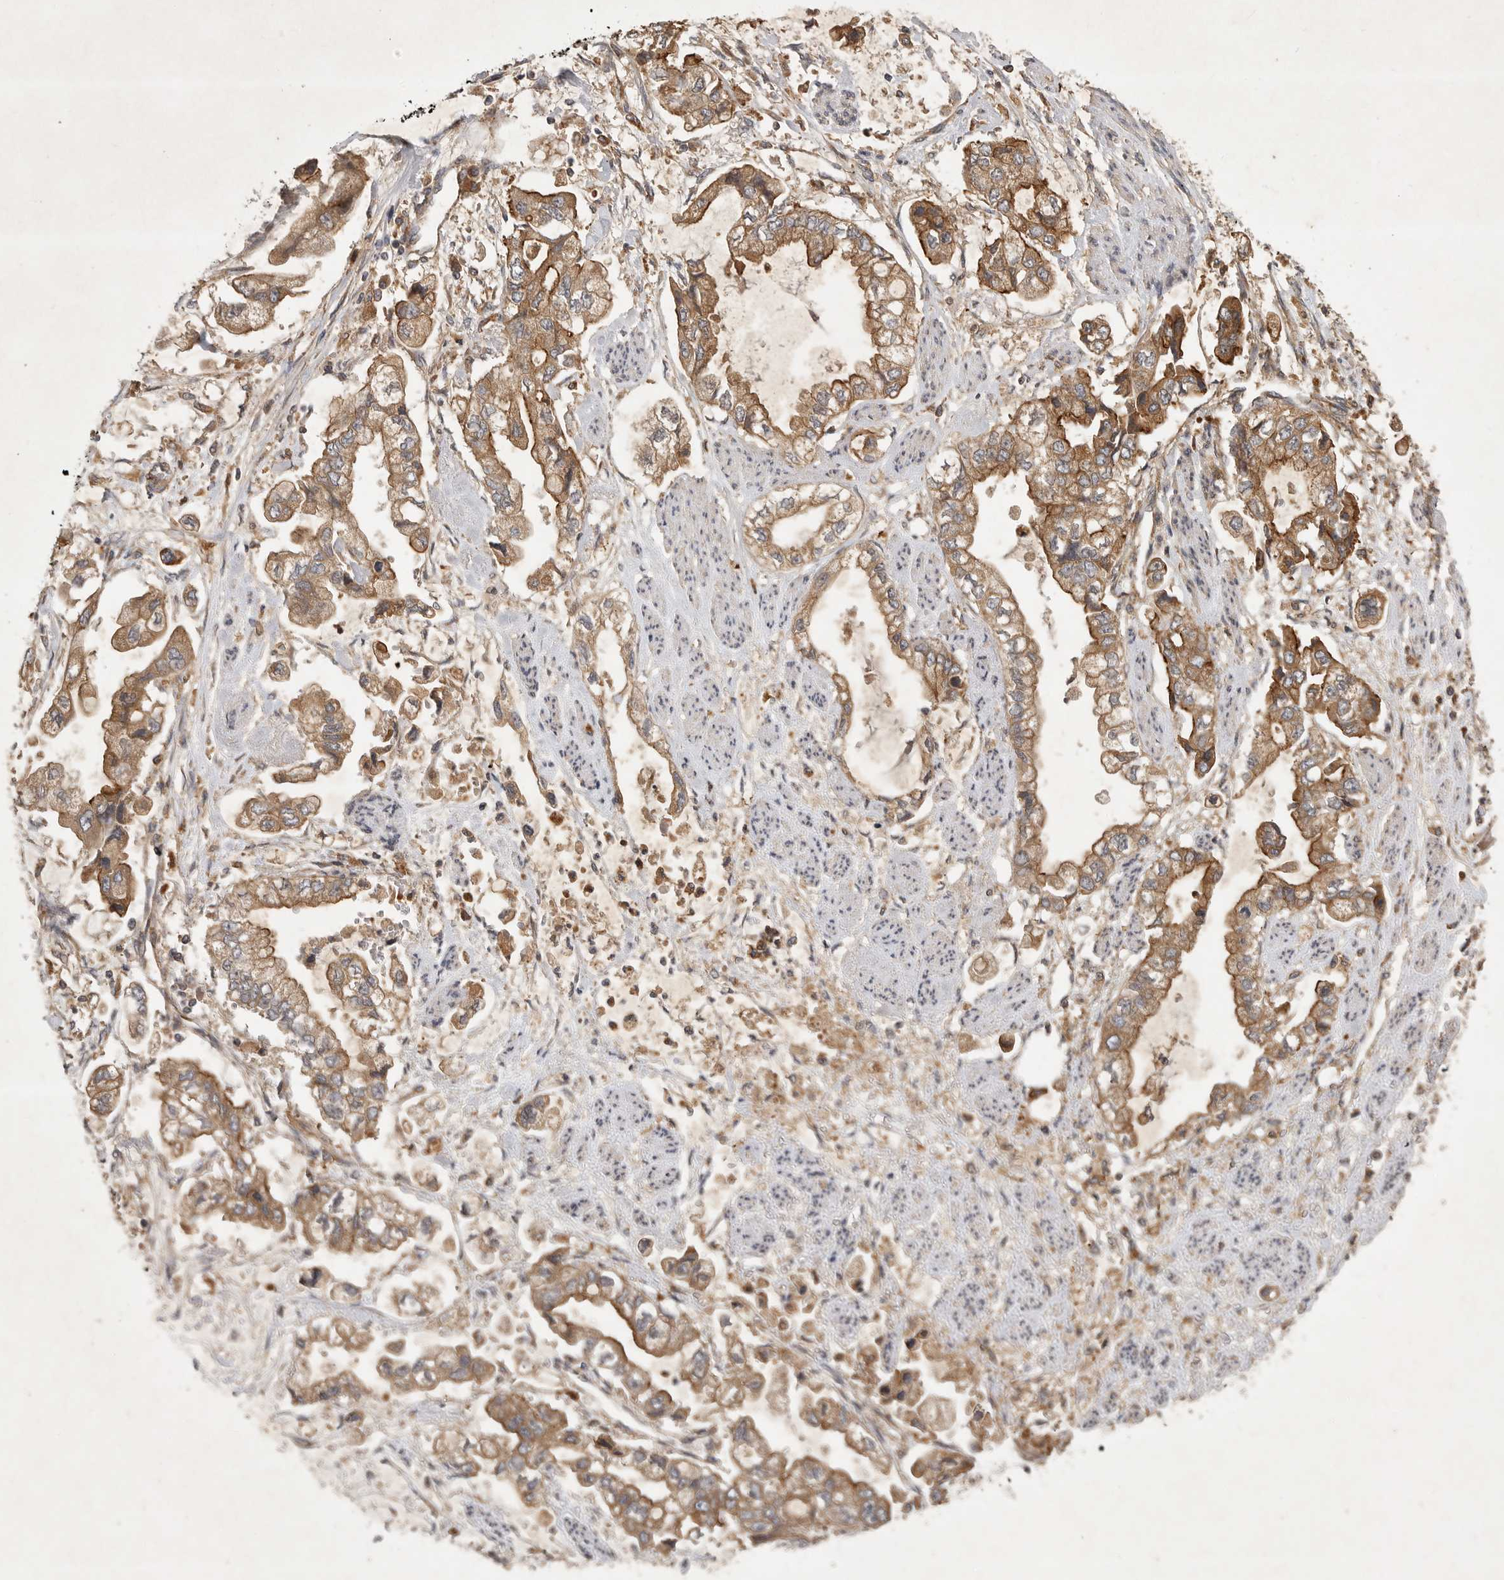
{"staining": {"intensity": "moderate", "quantity": ">75%", "location": "cytoplasmic/membranous"}, "tissue": "stomach cancer", "cell_type": "Tumor cells", "image_type": "cancer", "snomed": [{"axis": "morphology", "description": "Adenocarcinoma, NOS"}, {"axis": "topography", "description": "Stomach"}], "caption": "The image demonstrates staining of stomach cancer, revealing moderate cytoplasmic/membranous protein positivity (brown color) within tumor cells.", "gene": "ZNF232", "patient": {"sex": "male", "age": 62}}